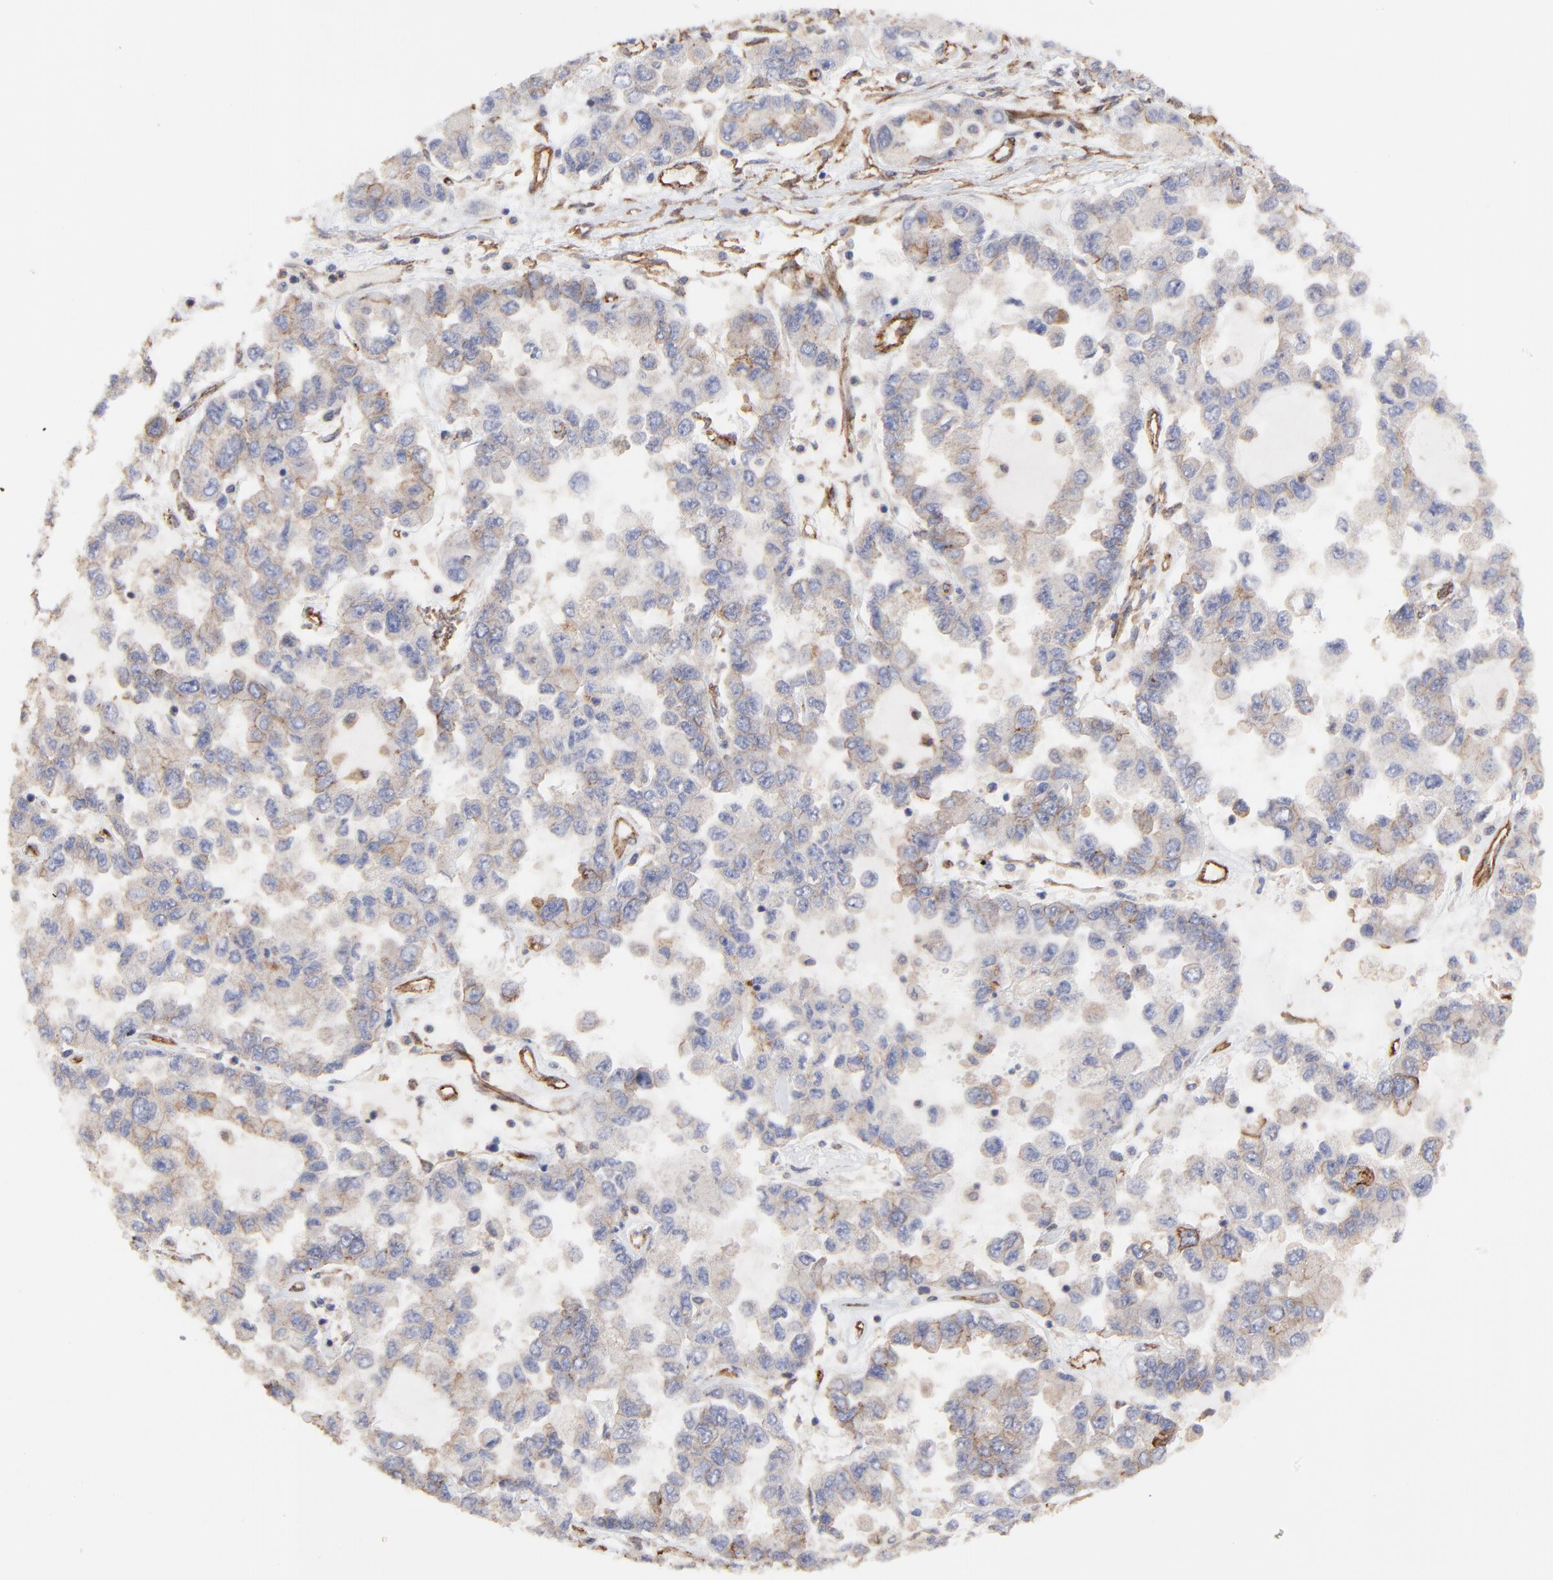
{"staining": {"intensity": "moderate", "quantity": "25%-75%", "location": "cytoplasmic/membranous"}, "tissue": "ovarian cancer", "cell_type": "Tumor cells", "image_type": "cancer", "snomed": [{"axis": "morphology", "description": "Cystadenocarcinoma, serous, NOS"}, {"axis": "topography", "description": "Ovary"}], "caption": "Human ovarian cancer stained for a protein (brown) shows moderate cytoplasmic/membranous positive expression in approximately 25%-75% of tumor cells.", "gene": "ARMT1", "patient": {"sex": "female", "age": 84}}